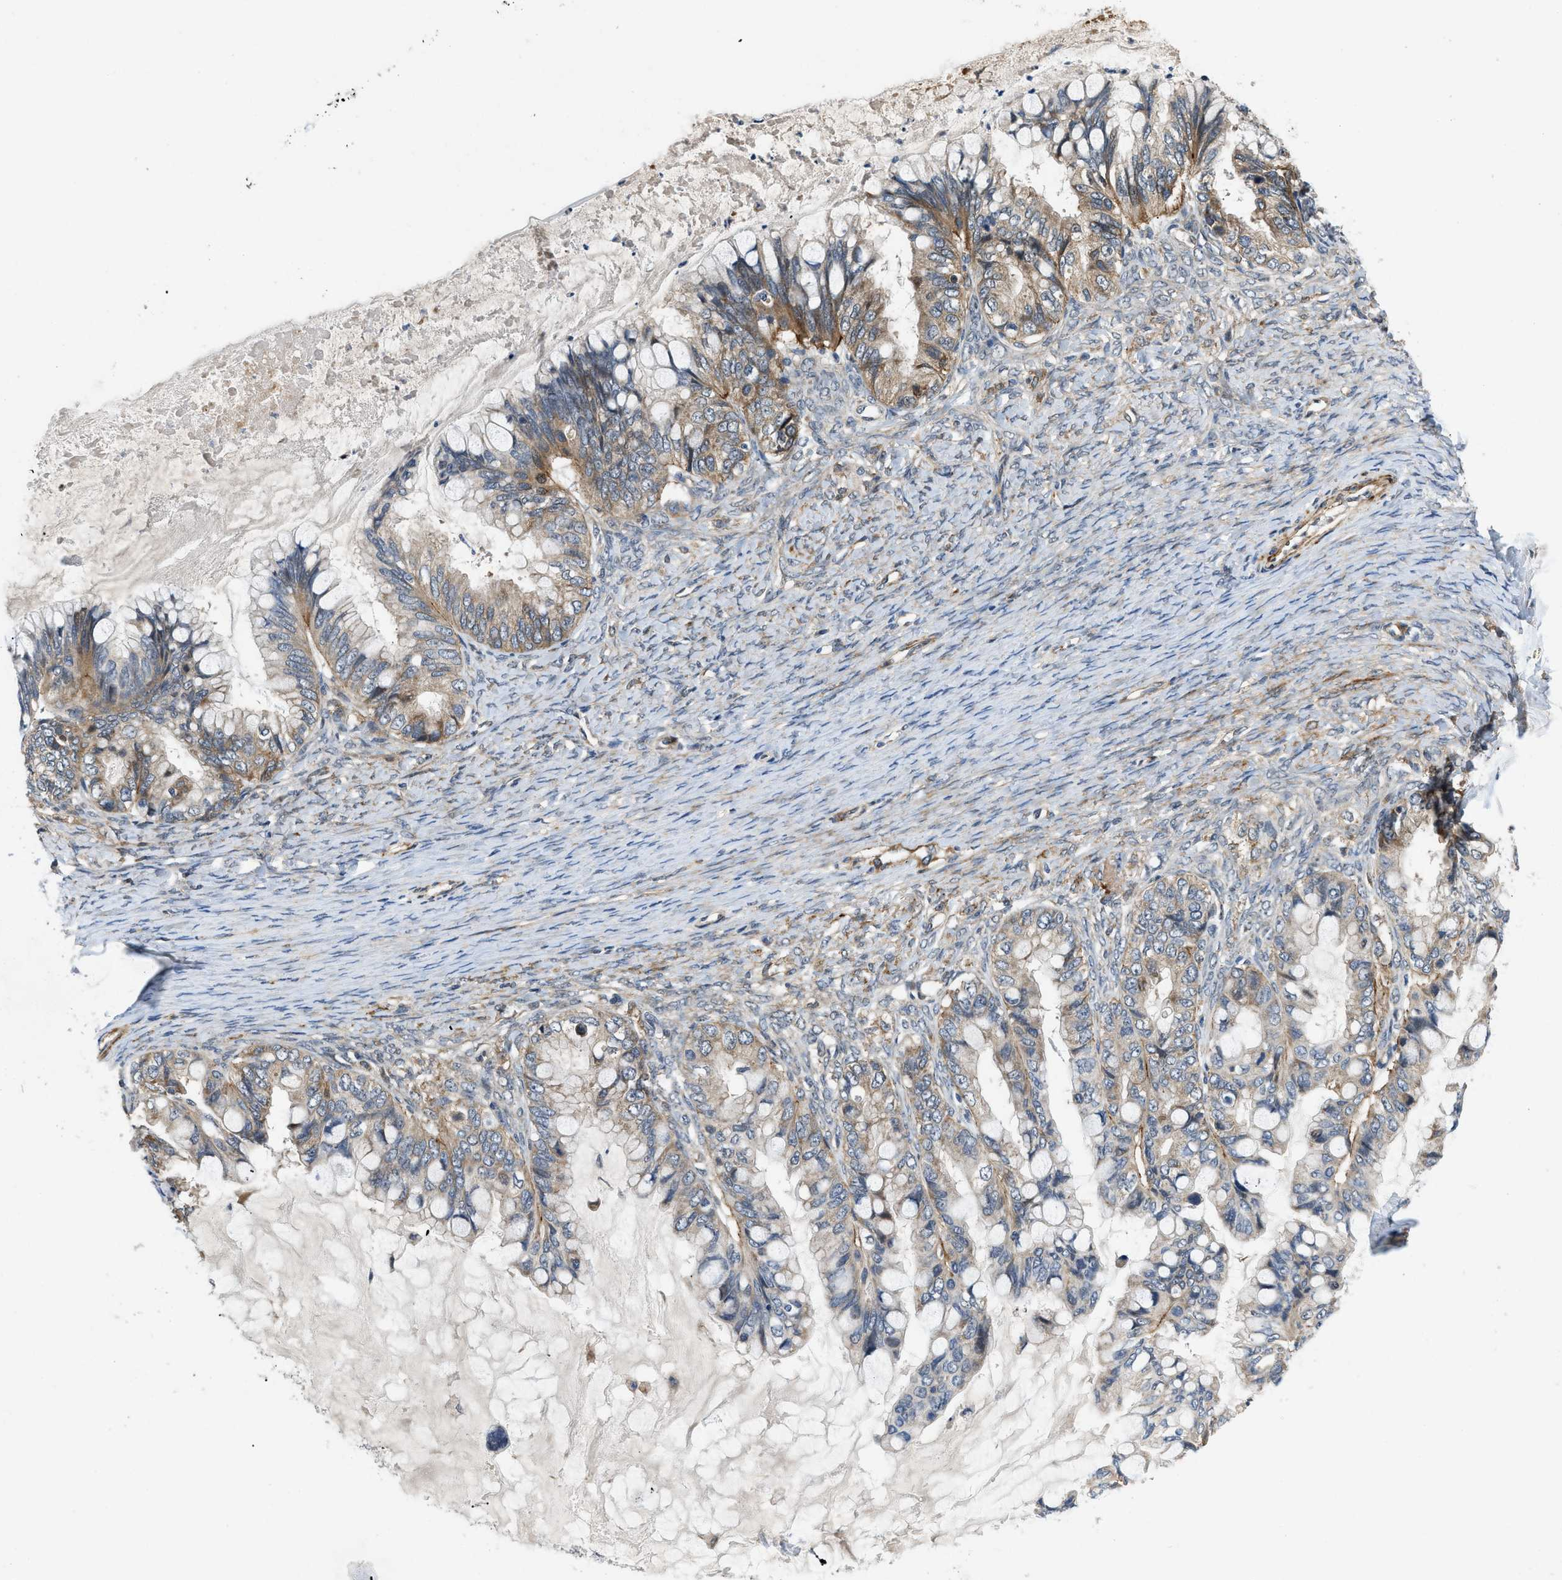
{"staining": {"intensity": "moderate", "quantity": ">75%", "location": "cytoplasmic/membranous"}, "tissue": "ovarian cancer", "cell_type": "Tumor cells", "image_type": "cancer", "snomed": [{"axis": "morphology", "description": "Cystadenocarcinoma, mucinous, NOS"}, {"axis": "topography", "description": "Ovary"}], "caption": "Immunohistochemistry image of human ovarian cancer (mucinous cystadenocarcinoma) stained for a protein (brown), which exhibits medium levels of moderate cytoplasmic/membranous staining in approximately >75% of tumor cells.", "gene": "ZNF599", "patient": {"sex": "female", "age": 80}}